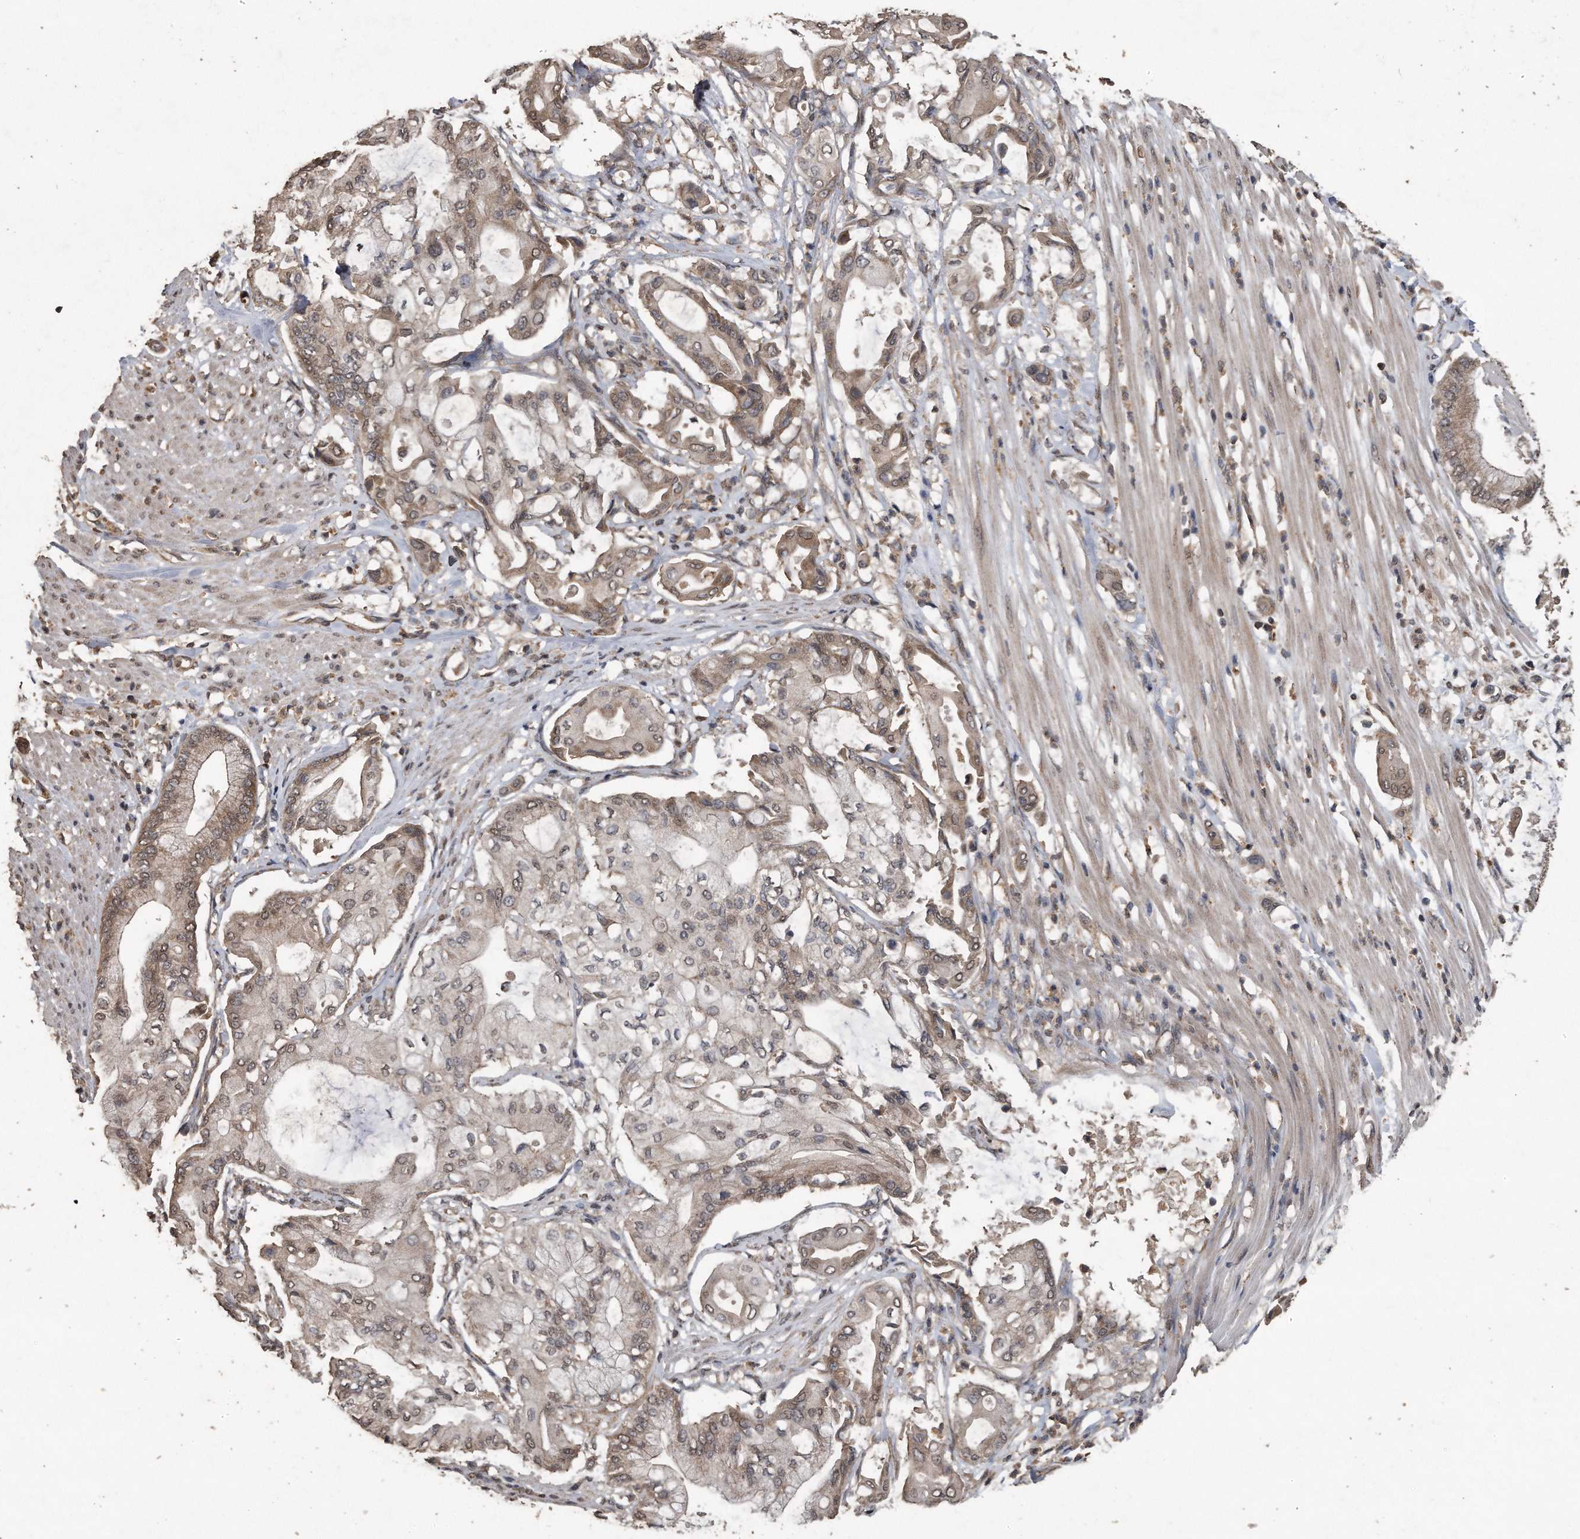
{"staining": {"intensity": "weak", "quantity": ">75%", "location": "cytoplasmic/membranous,nuclear"}, "tissue": "pancreatic cancer", "cell_type": "Tumor cells", "image_type": "cancer", "snomed": [{"axis": "morphology", "description": "Adenocarcinoma, NOS"}, {"axis": "morphology", "description": "Adenocarcinoma, metastatic, NOS"}, {"axis": "topography", "description": "Lymph node"}, {"axis": "topography", "description": "Pancreas"}, {"axis": "topography", "description": "Duodenum"}], "caption": "Immunohistochemical staining of pancreatic adenocarcinoma shows weak cytoplasmic/membranous and nuclear protein staining in about >75% of tumor cells.", "gene": "CRYZL1", "patient": {"sex": "female", "age": 64}}